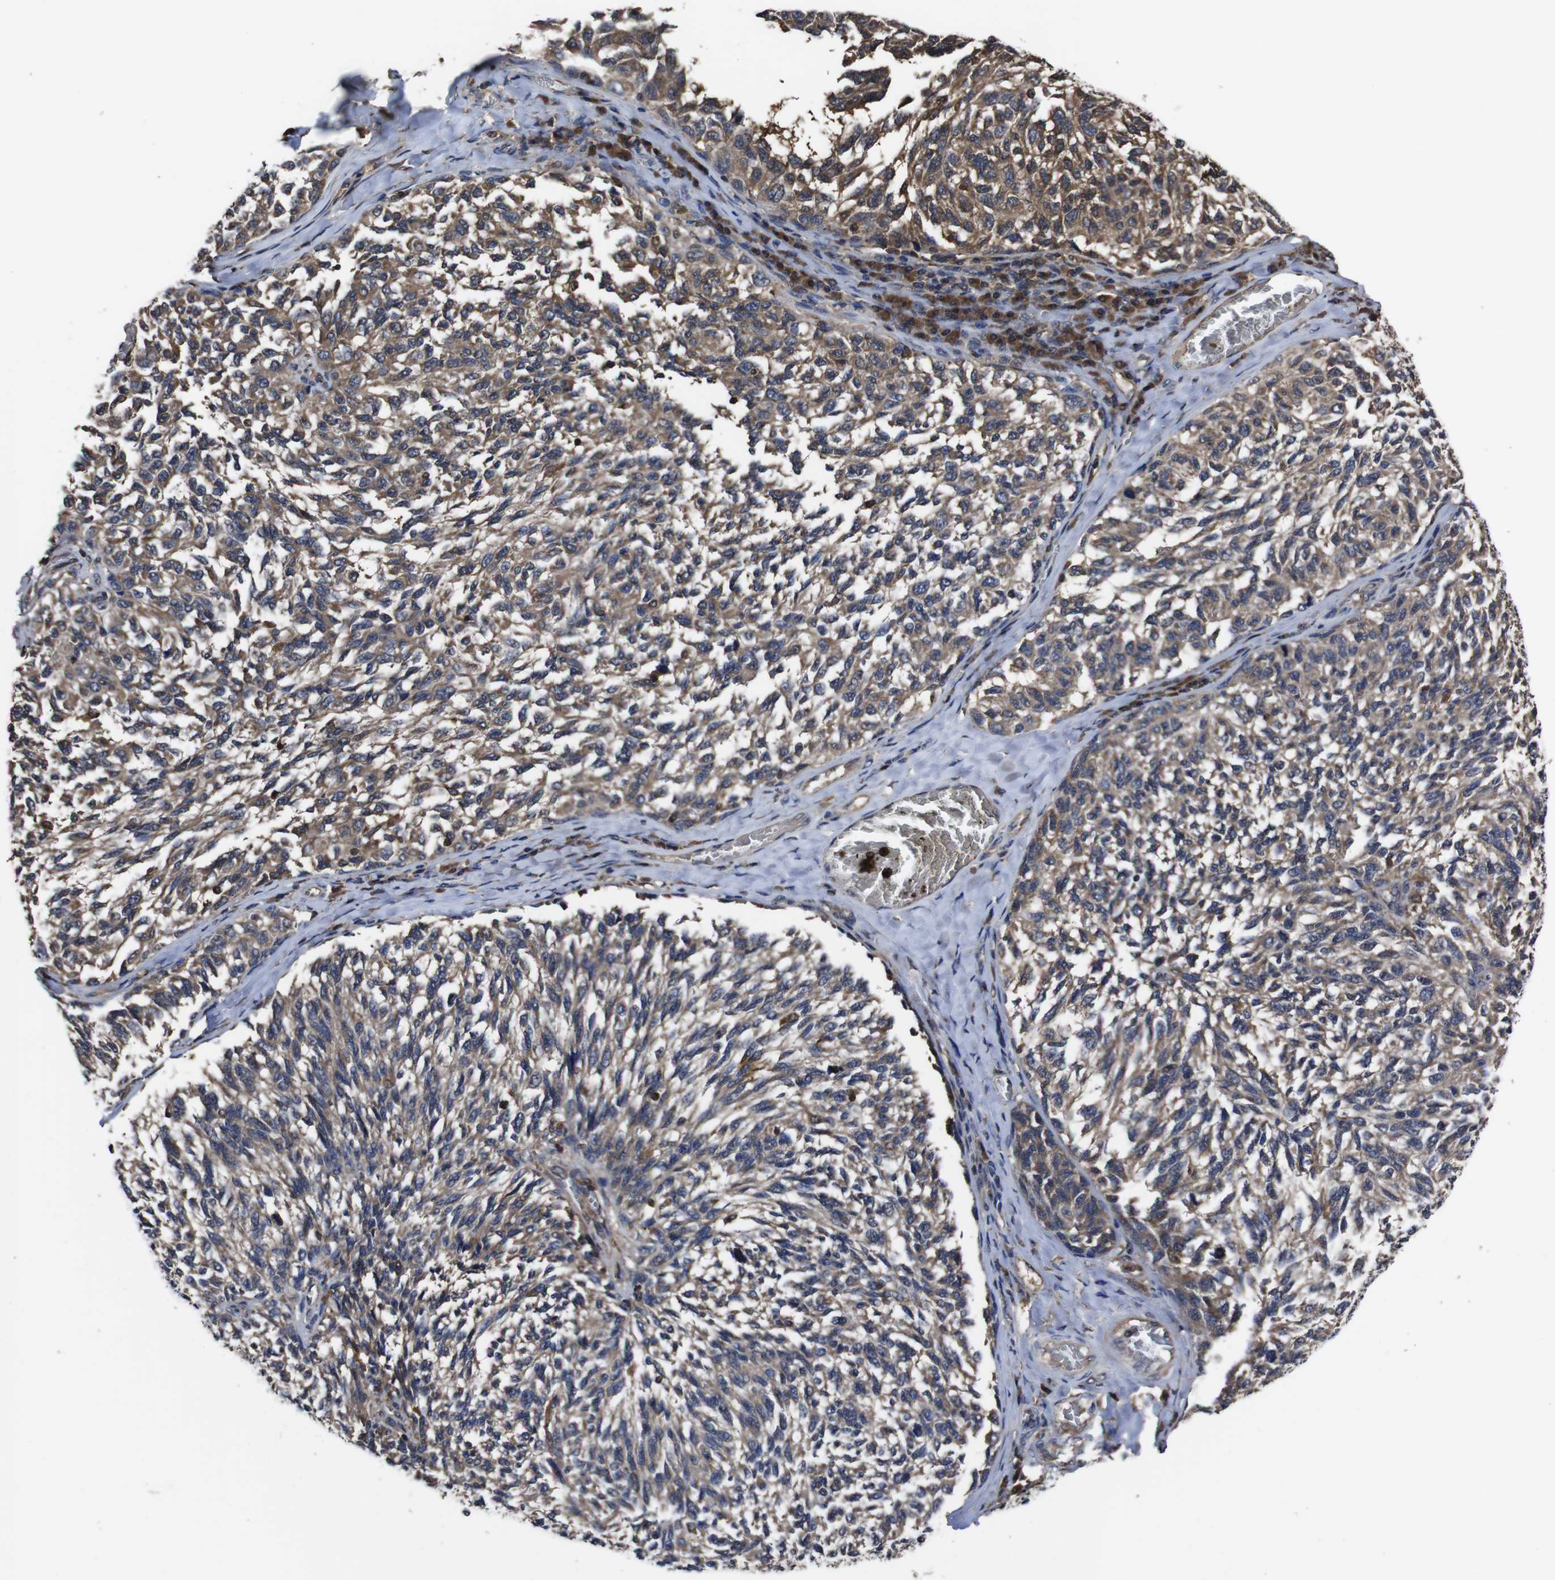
{"staining": {"intensity": "weak", "quantity": ">75%", "location": "cytoplasmic/membranous"}, "tissue": "melanoma", "cell_type": "Tumor cells", "image_type": "cancer", "snomed": [{"axis": "morphology", "description": "Malignant melanoma, NOS"}, {"axis": "topography", "description": "Skin"}], "caption": "Tumor cells show weak cytoplasmic/membranous positivity in approximately >75% of cells in malignant melanoma.", "gene": "CXCL11", "patient": {"sex": "female", "age": 73}}